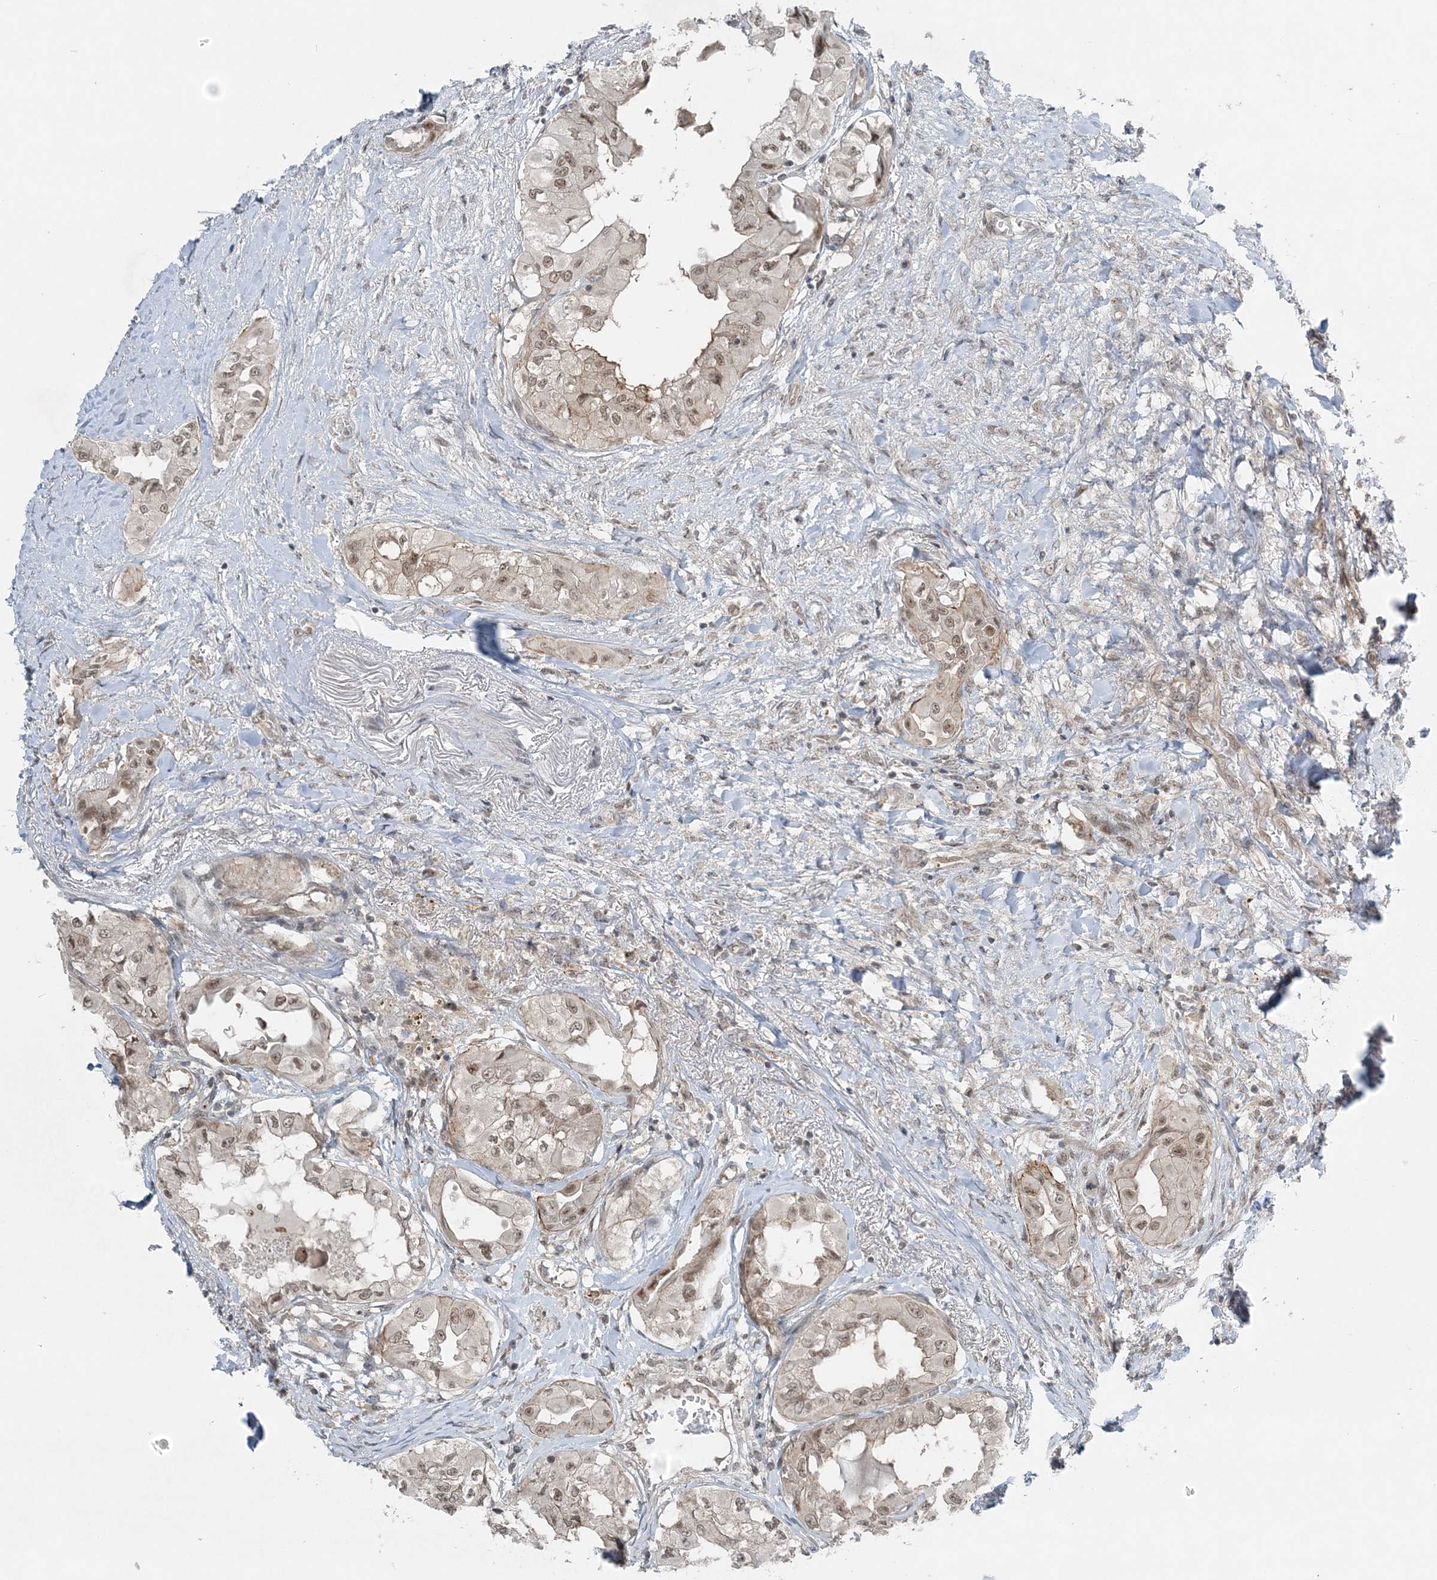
{"staining": {"intensity": "weak", "quantity": ">75%", "location": "nuclear"}, "tissue": "thyroid cancer", "cell_type": "Tumor cells", "image_type": "cancer", "snomed": [{"axis": "morphology", "description": "Papillary adenocarcinoma, NOS"}, {"axis": "topography", "description": "Thyroid gland"}], "caption": "Thyroid cancer (papillary adenocarcinoma) stained with a protein marker exhibits weak staining in tumor cells.", "gene": "ATP11A", "patient": {"sex": "female", "age": 59}}